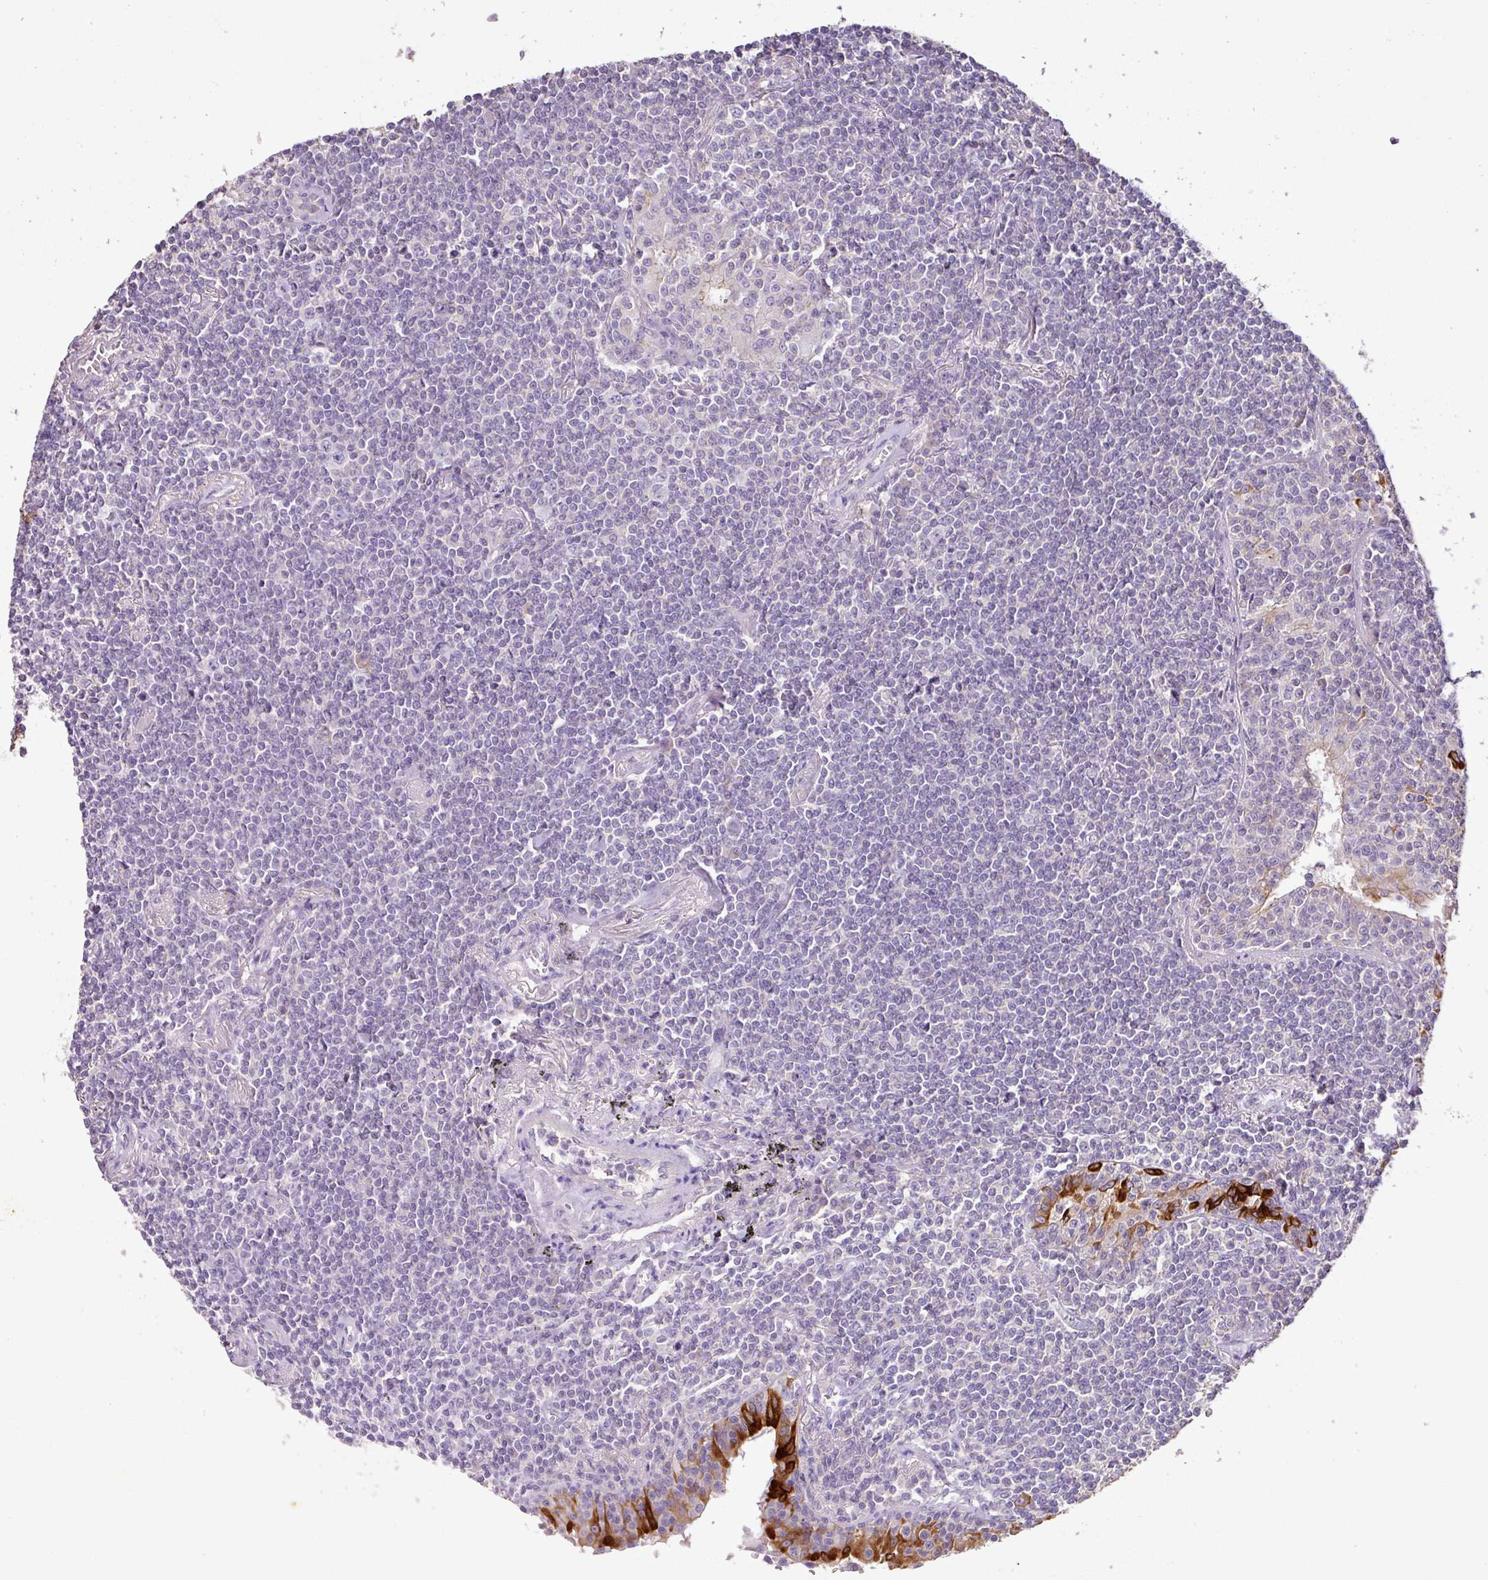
{"staining": {"intensity": "negative", "quantity": "none", "location": "none"}, "tissue": "lymphoma", "cell_type": "Tumor cells", "image_type": "cancer", "snomed": [{"axis": "morphology", "description": "Malignant lymphoma, non-Hodgkin's type, Low grade"}, {"axis": "topography", "description": "Lung"}], "caption": "Immunohistochemical staining of human low-grade malignant lymphoma, non-Hodgkin's type shows no significant expression in tumor cells.", "gene": "AGR3", "patient": {"sex": "female", "age": 71}}